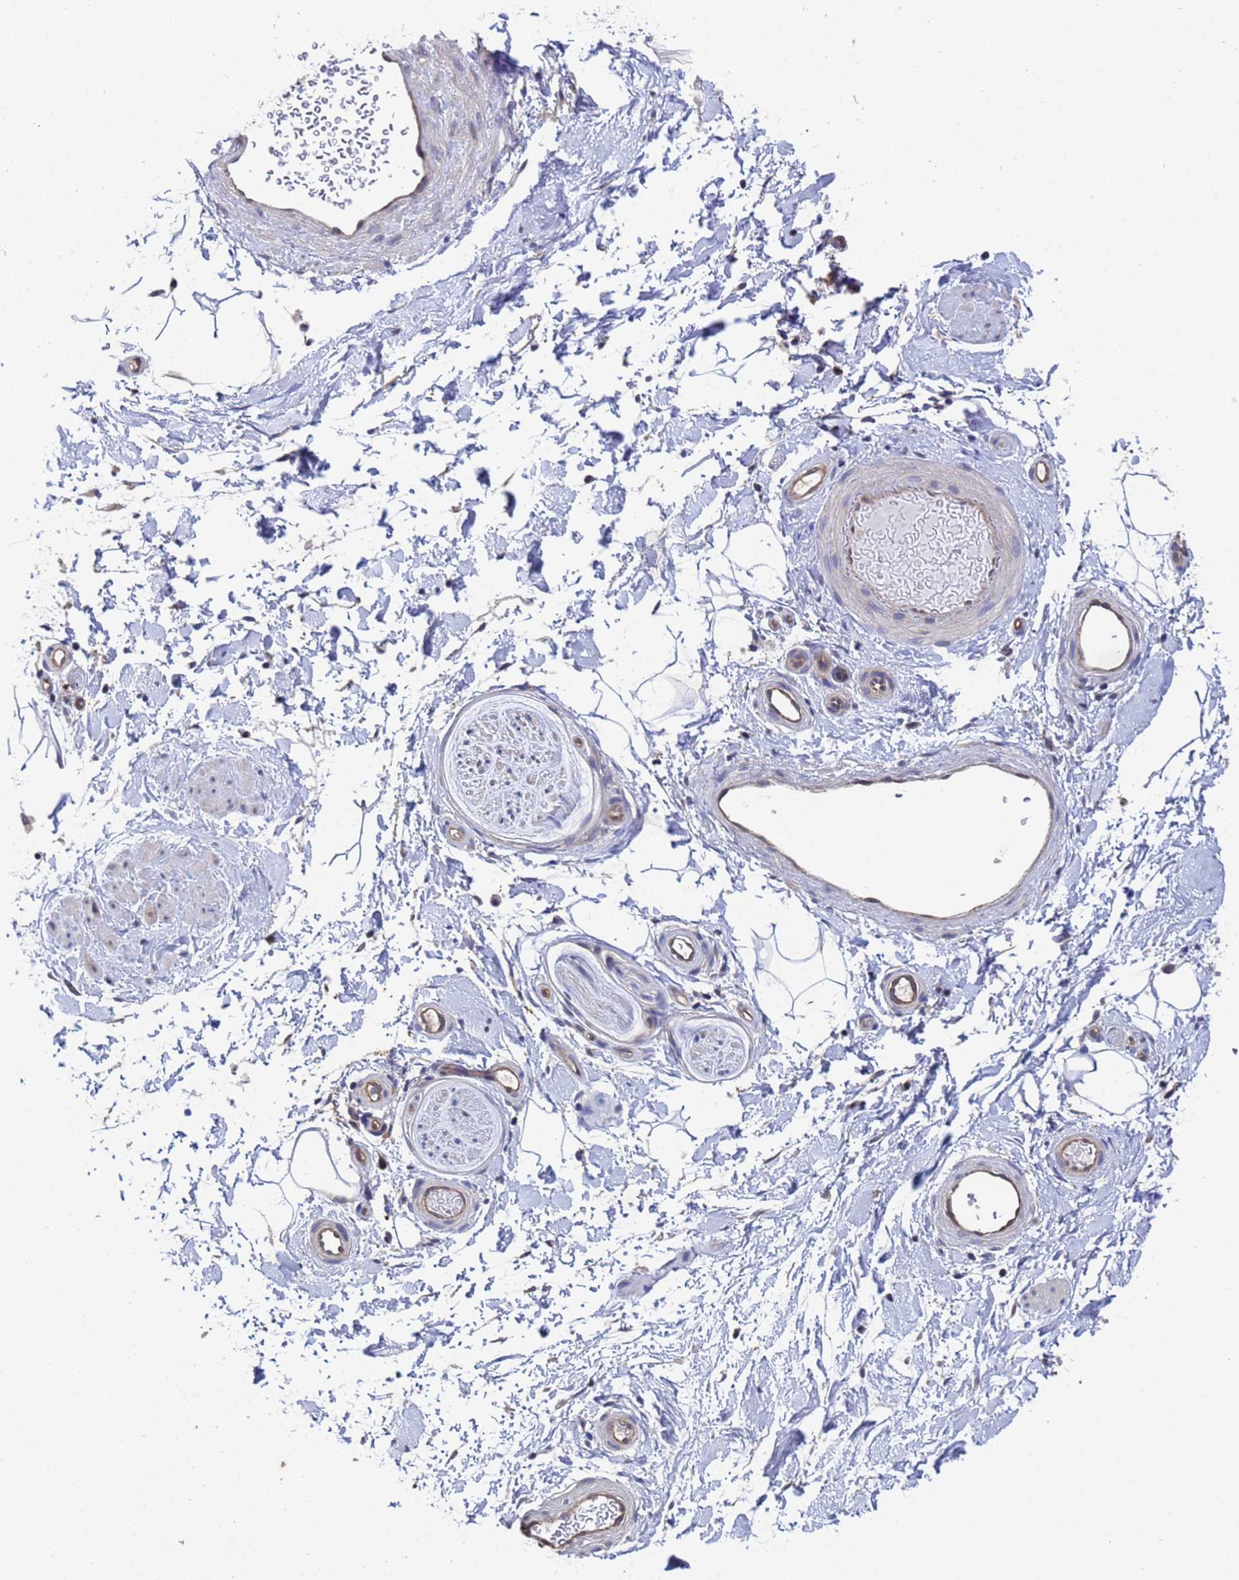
{"staining": {"intensity": "negative", "quantity": "none", "location": "none"}, "tissue": "adipose tissue", "cell_type": "Adipocytes", "image_type": "normal", "snomed": [{"axis": "morphology", "description": "Normal tissue, NOS"}, {"axis": "topography", "description": "Soft tissue"}, {"axis": "topography", "description": "Adipose tissue"}, {"axis": "topography", "description": "Vascular tissue"}, {"axis": "topography", "description": "Peripheral nerve tissue"}], "caption": "This is an immunohistochemistry (IHC) photomicrograph of unremarkable human adipose tissue. There is no expression in adipocytes.", "gene": "FAM25A", "patient": {"sex": "male", "age": 74}}